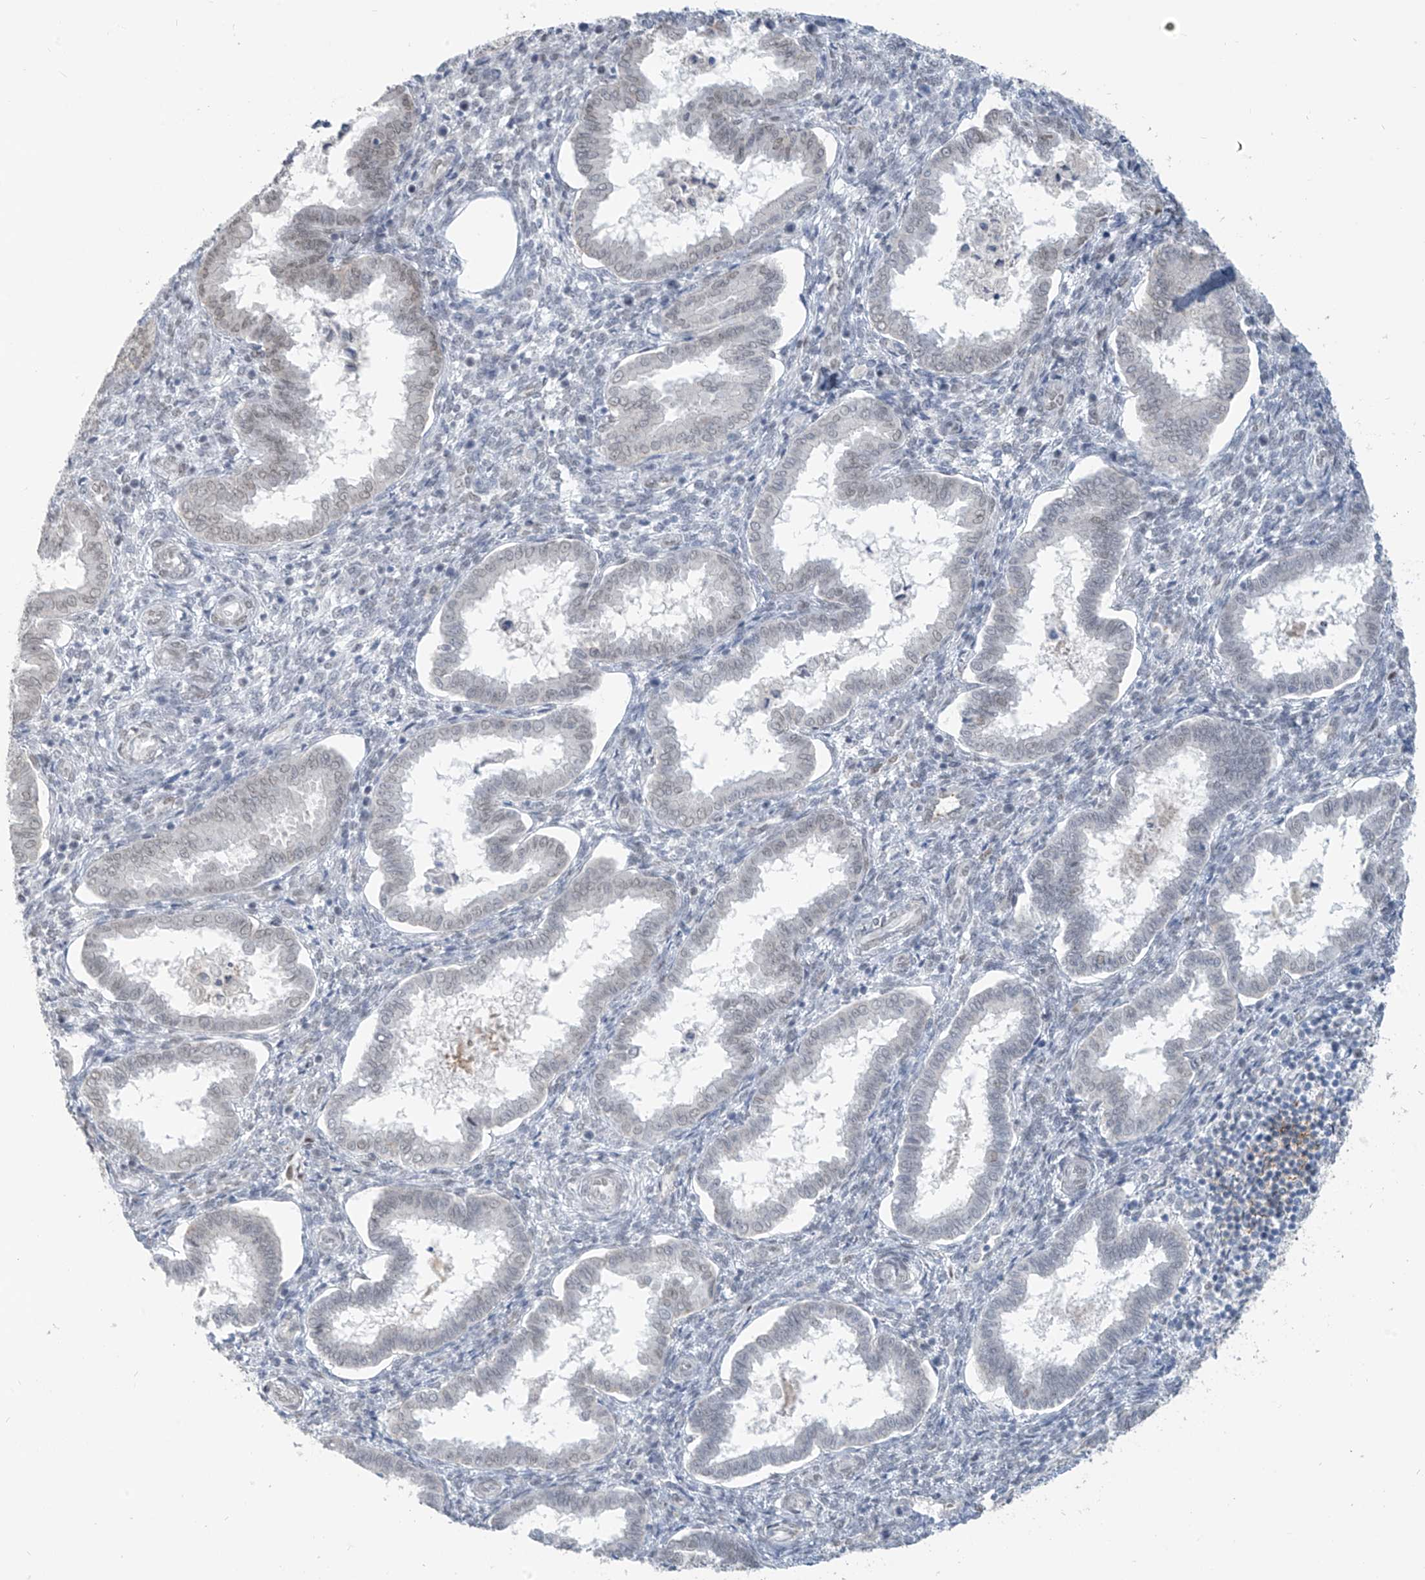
{"staining": {"intensity": "negative", "quantity": "none", "location": "none"}, "tissue": "endometrium", "cell_type": "Cells in endometrial stroma", "image_type": "normal", "snomed": [{"axis": "morphology", "description": "Normal tissue, NOS"}, {"axis": "topography", "description": "Endometrium"}], "caption": "This is an IHC micrograph of unremarkable endometrium. There is no staining in cells in endometrial stroma.", "gene": "MCM9", "patient": {"sex": "female", "age": 24}}